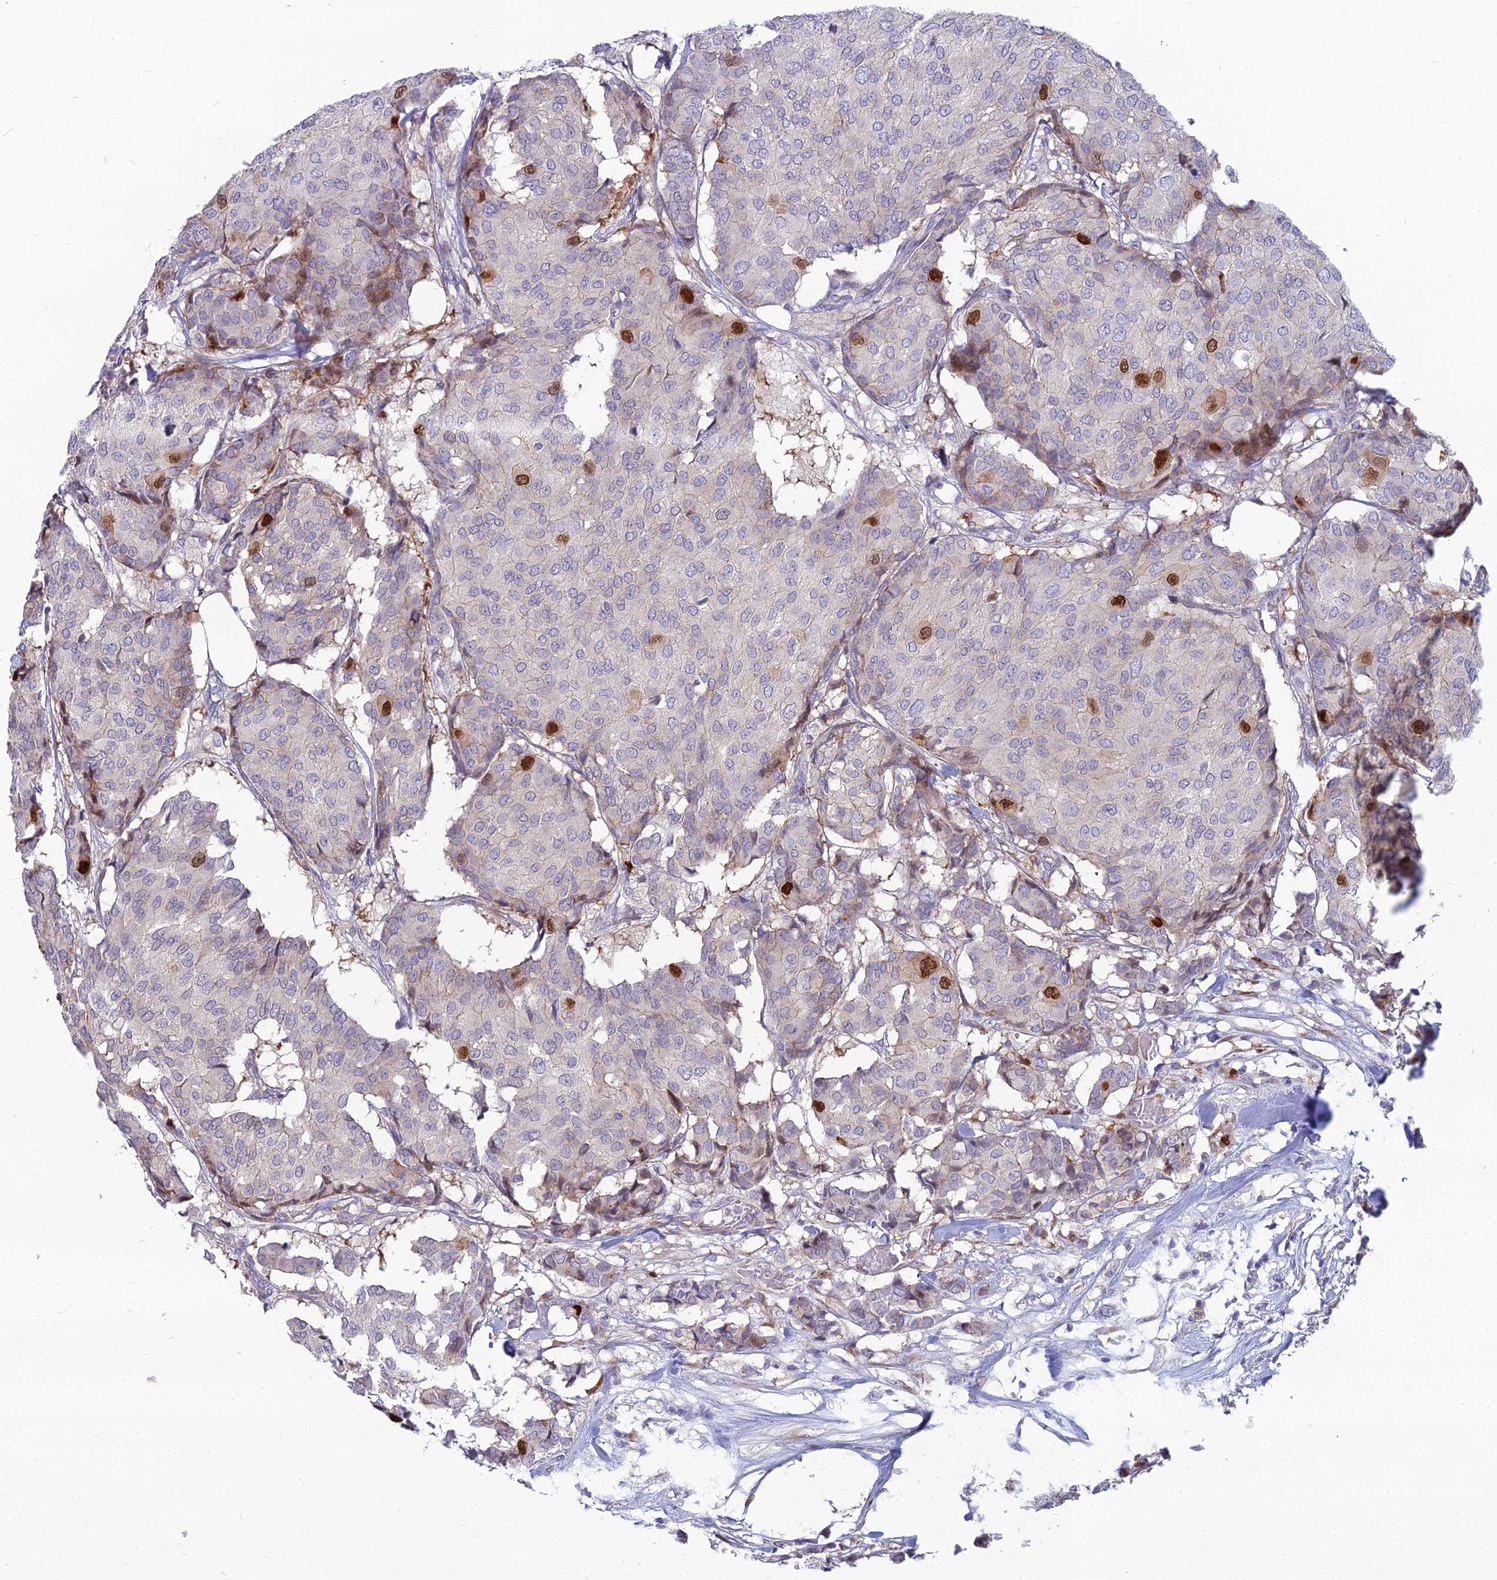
{"staining": {"intensity": "strong", "quantity": "<25%", "location": "nuclear"}, "tissue": "breast cancer", "cell_type": "Tumor cells", "image_type": "cancer", "snomed": [{"axis": "morphology", "description": "Duct carcinoma"}, {"axis": "topography", "description": "Breast"}], "caption": "DAB (3,3'-diaminobenzidine) immunohistochemical staining of human breast invasive ductal carcinoma displays strong nuclear protein positivity in approximately <25% of tumor cells. (Brightfield microscopy of DAB IHC at high magnification).", "gene": "NUSAP1", "patient": {"sex": "female", "age": 75}}